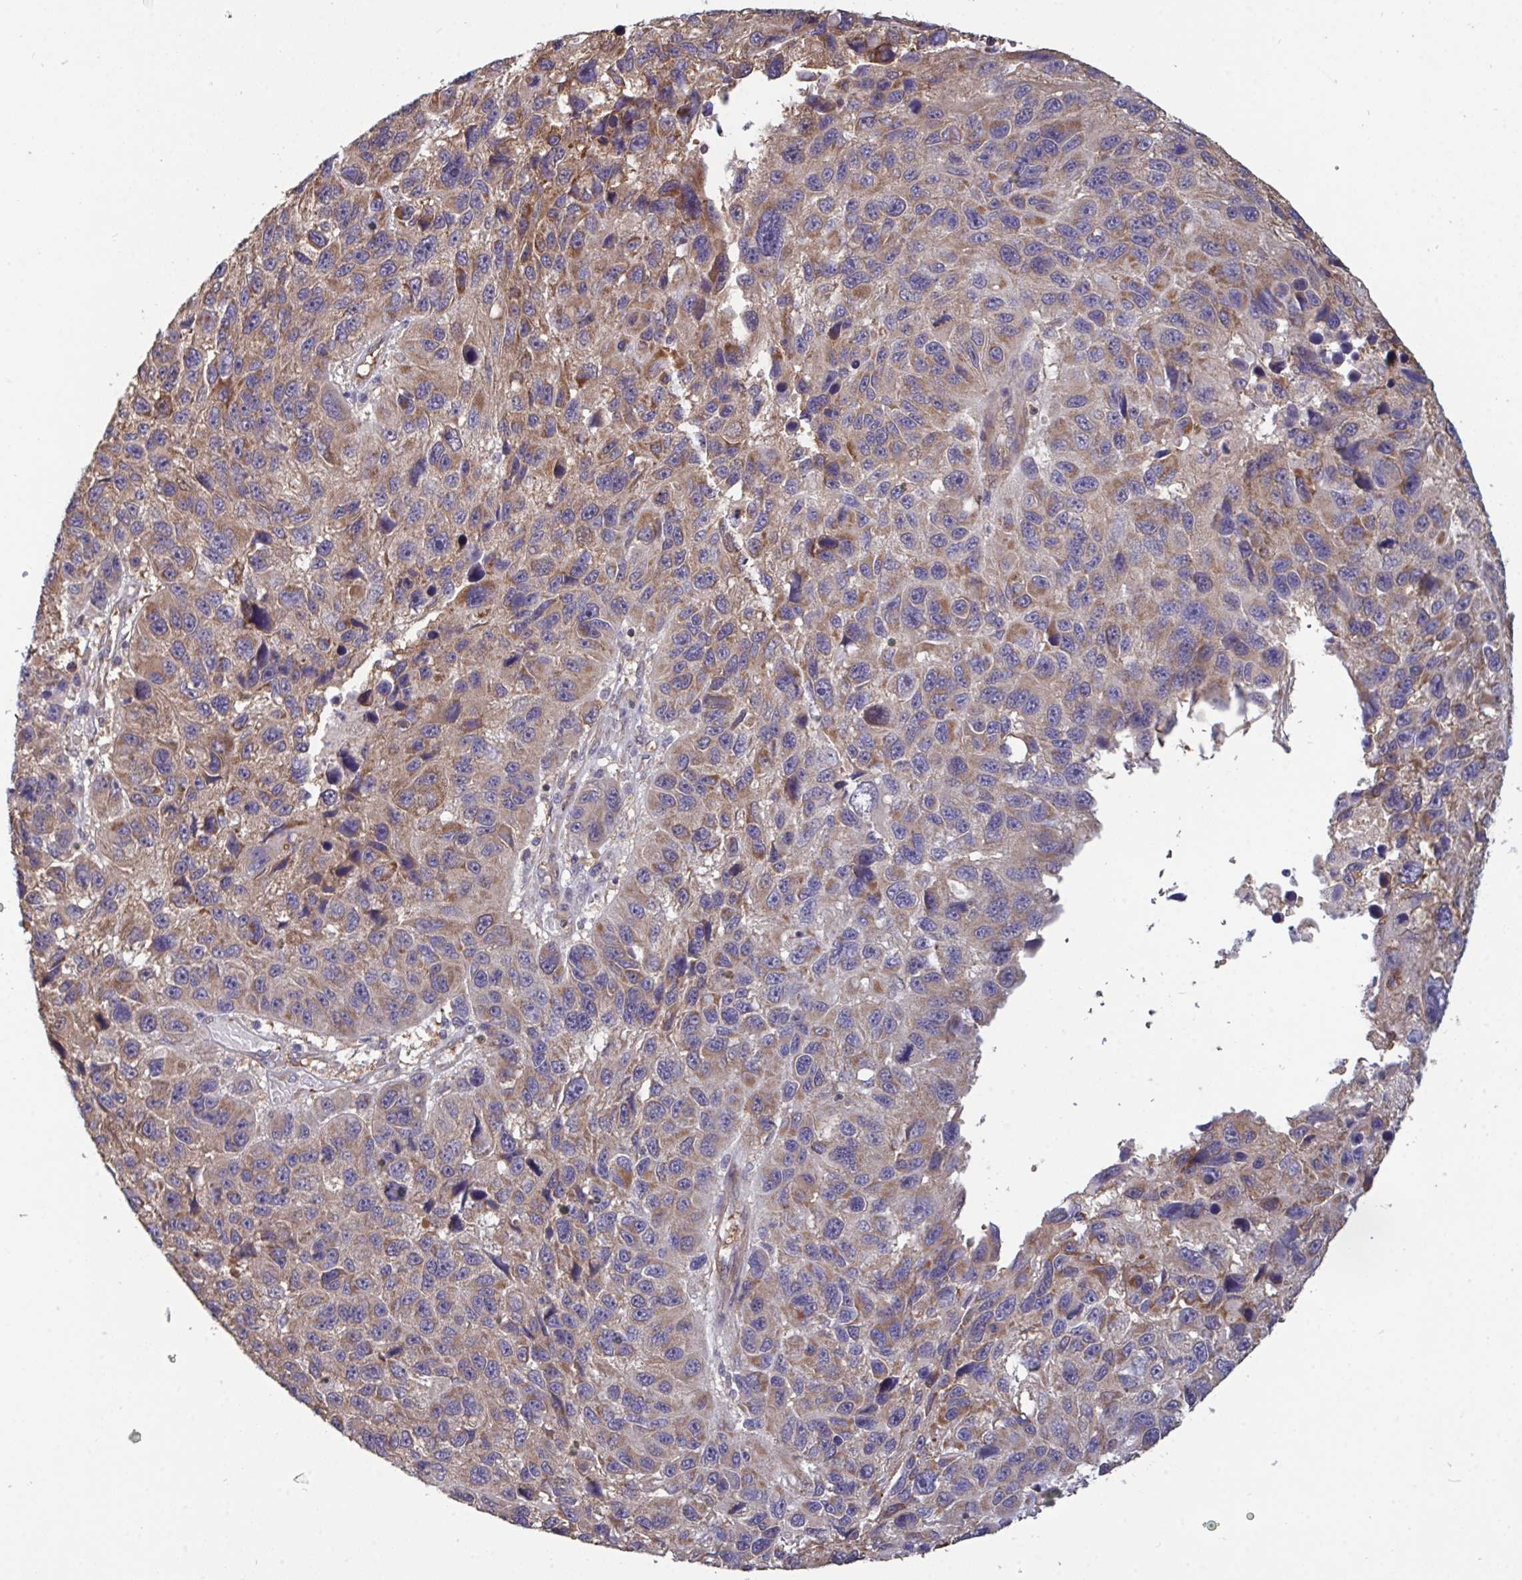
{"staining": {"intensity": "moderate", "quantity": "<25%", "location": "cytoplasmic/membranous"}, "tissue": "melanoma", "cell_type": "Tumor cells", "image_type": "cancer", "snomed": [{"axis": "morphology", "description": "Malignant melanoma, NOS"}, {"axis": "topography", "description": "Skin"}], "caption": "DAB (3,3'-diaminobenzidine) immunohistochemical staining of melanoma shows moderate cytoplasmic/membranous protein positivity in about <25% of tumor cells.", "gene": "ISCU", "patient": {"sex": "male", "age": 53}}